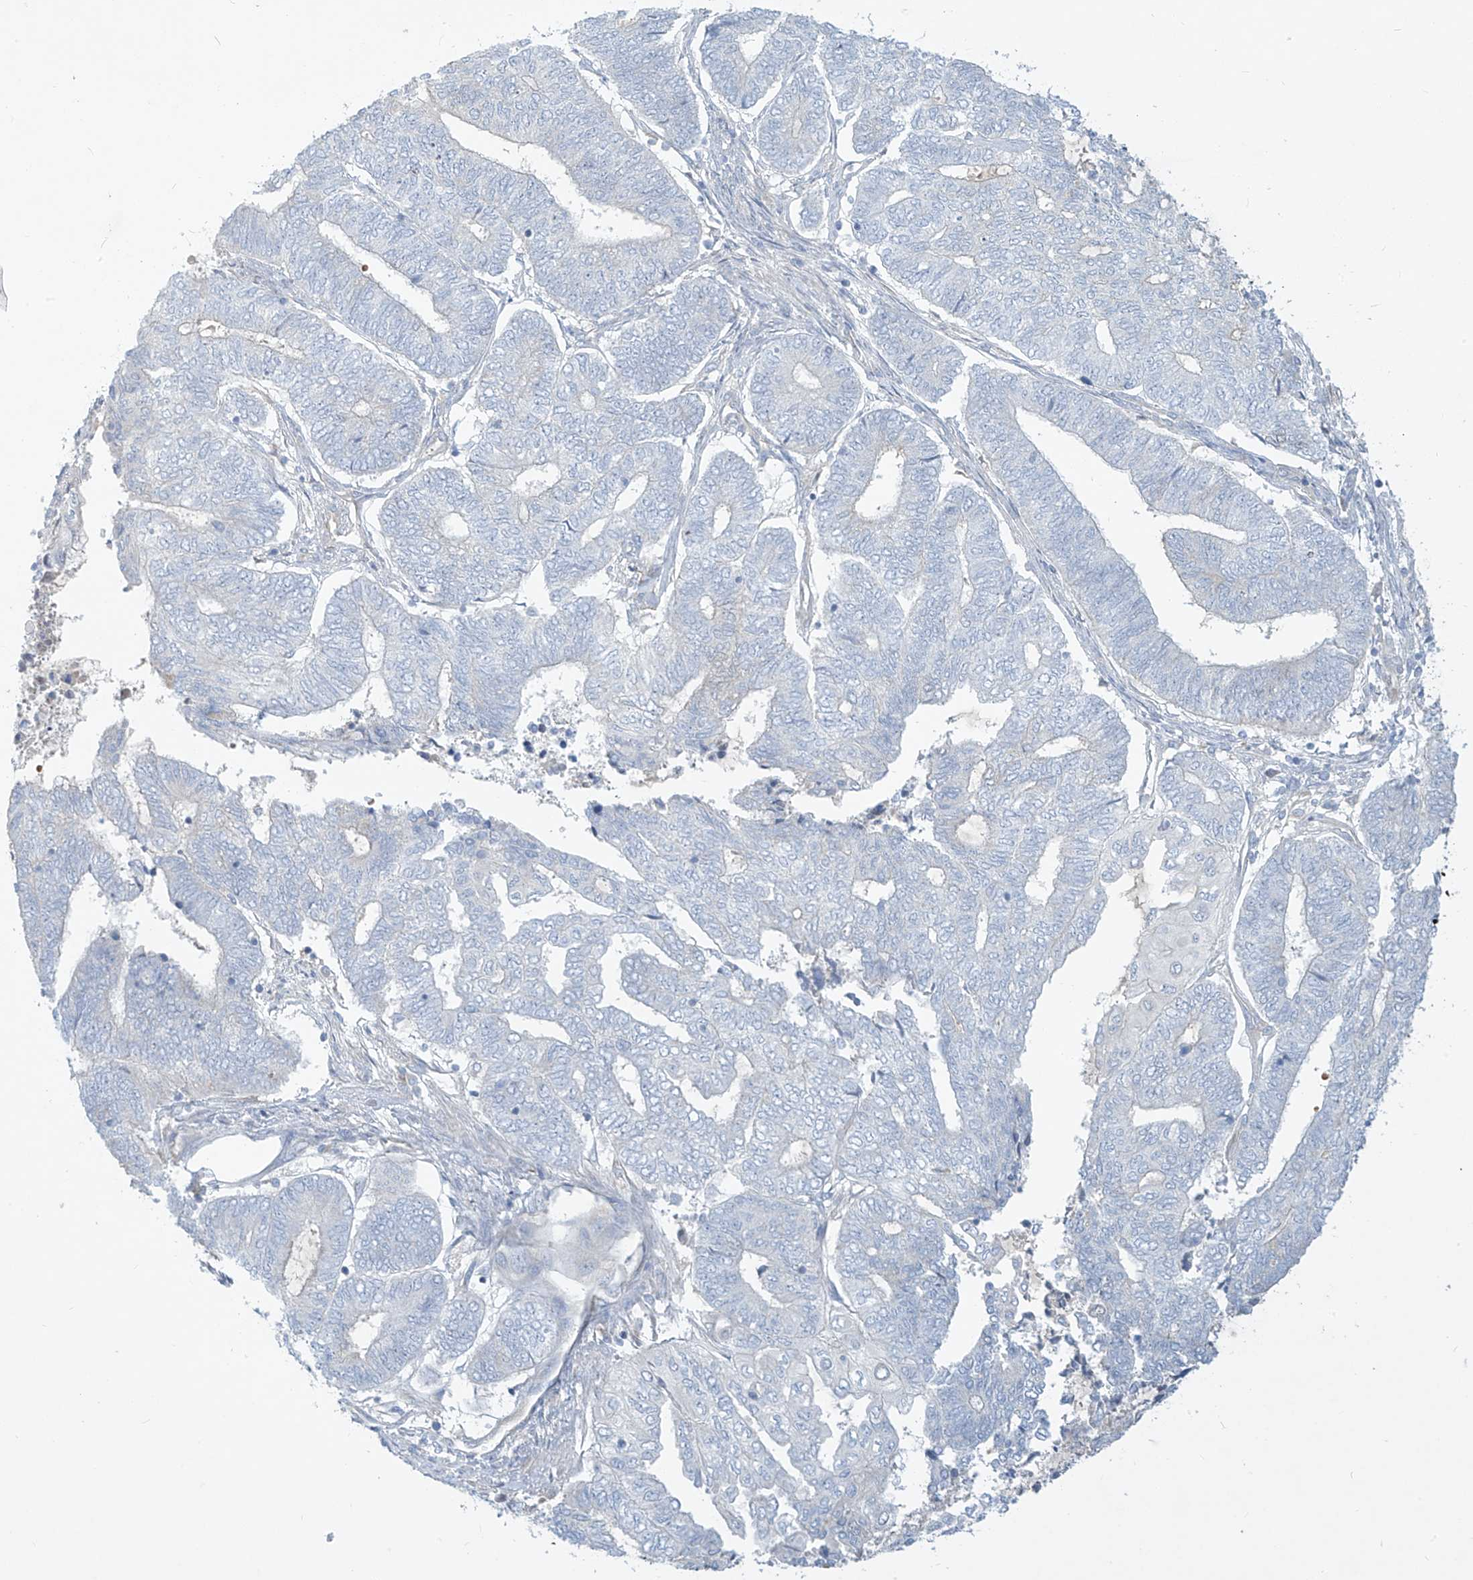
{"staining": {"intensity": "negative", "quantity": "none", "location": "none"}, "tissue": "endometrial cancer", "cell_type": "Tumor cells", "image_type": "cancer", "snomed": [{"axis": "morphology", "description": "Adenocarcinoma, NOS"}, {"axis": "topography", "description": "Uterus"}, {"axis": "topography", "description": "Endometrium"}], "caption": "Immunohistochemistry (IHC) image of neoplastic tissue: endometrial cancer (adenocarcinoma) stained with DAB (3,3'-diaminobenzidine) demonstrates no significant protein staining in tumor cells.", "gene": "DGKQ", "patient": {"sex": "female", "age": 70}}